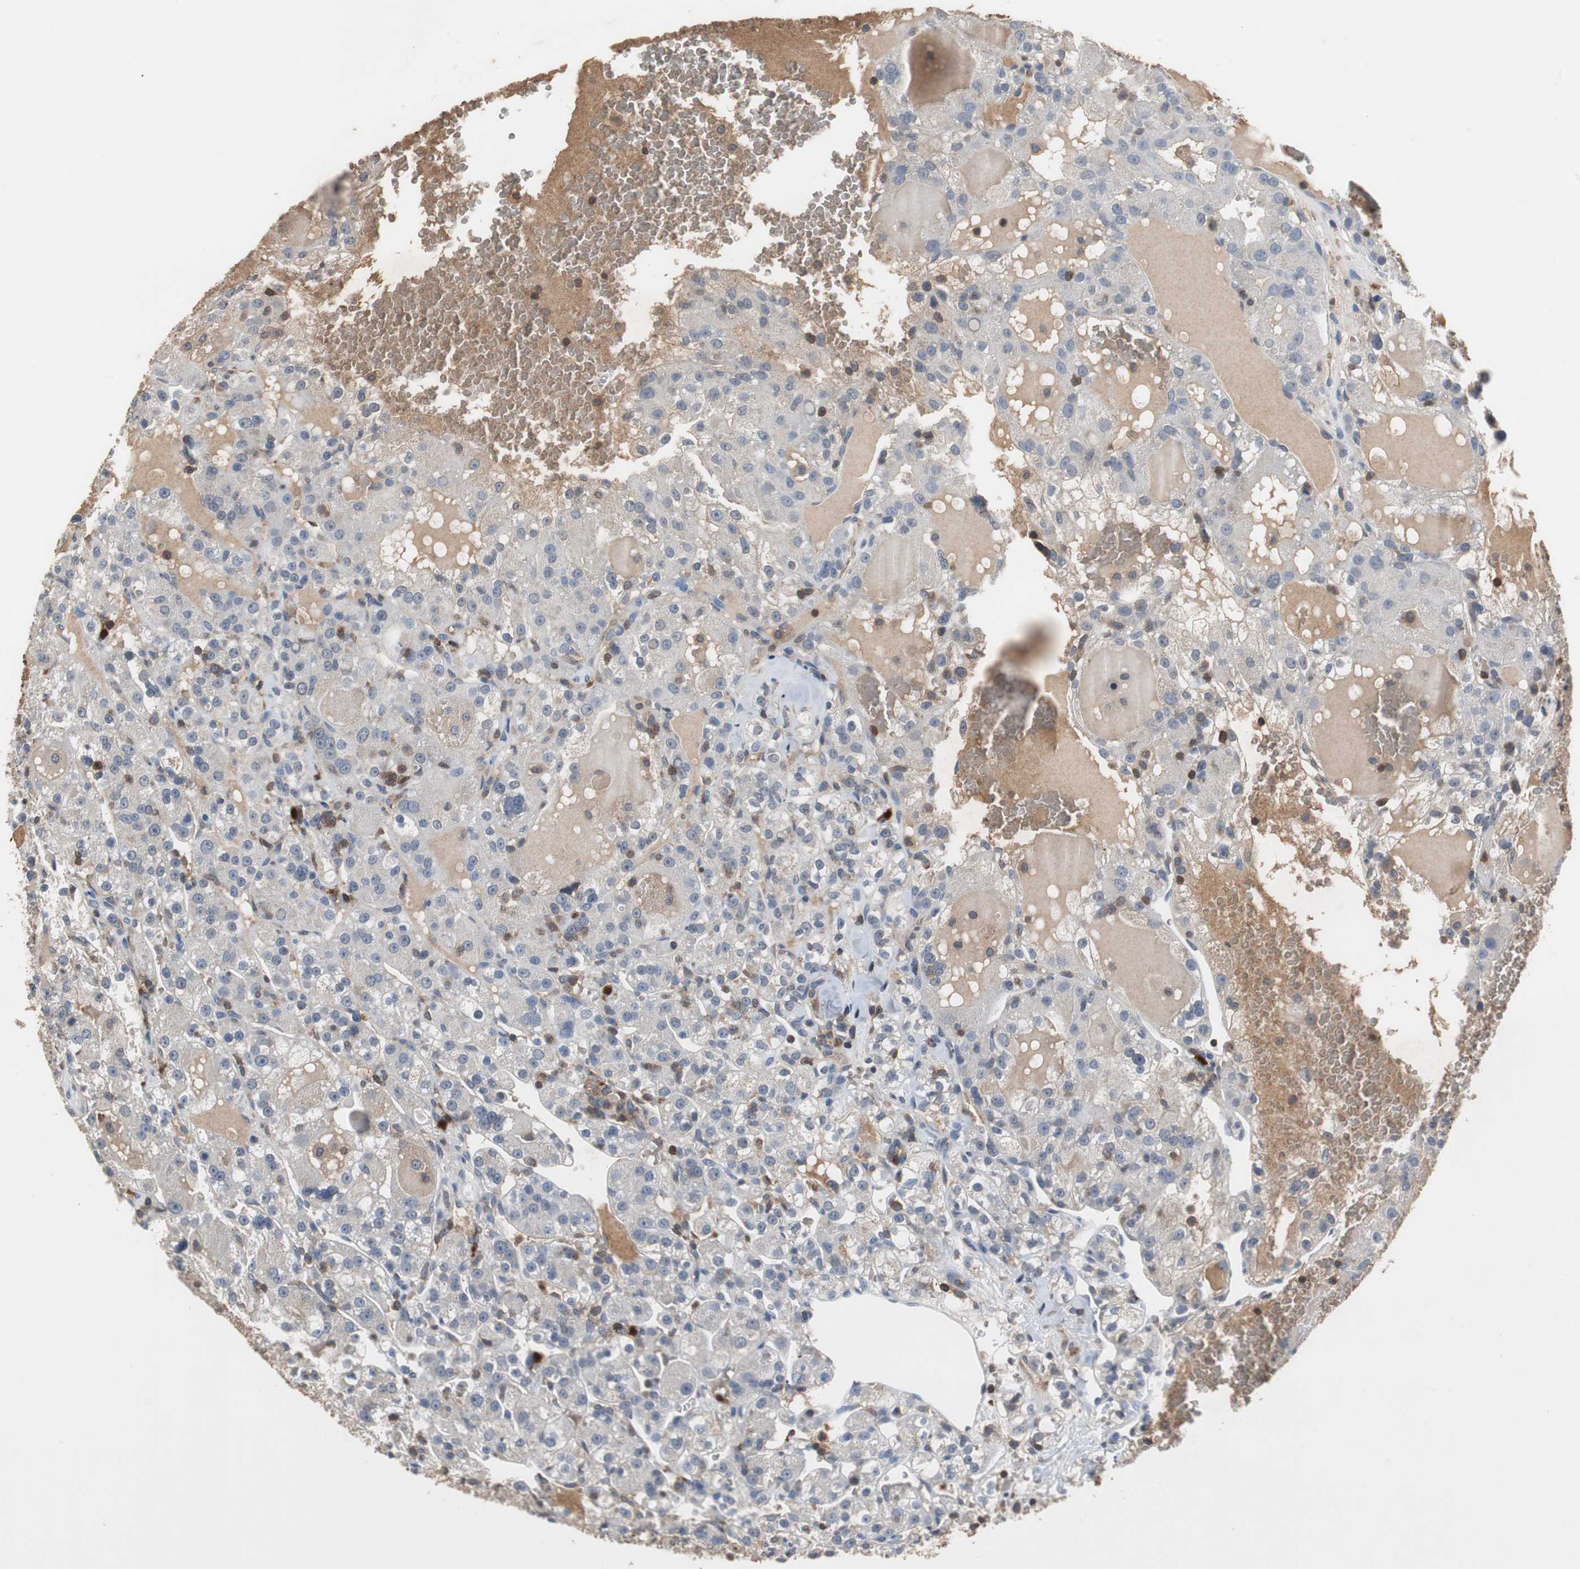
{"staining": {"intensity": "weak", "quantity": "<25%", "location": "cytoplasmic/membranous"}, "tissue": "renal cancer", "cell_type": "Tumor cells", "image_type": "cancer", "snomed": [{"axis": "morphology", "description": "Normal tissue, NOS"}, {"axis": "morphology", "description": "Adenocarcinoma, NOS"}, {"axis": "topography", "description": "Kidney"}], "caption": "IHC of human adenocarcinoma (renal) reveals no staining in tumor cells.", "gene": "CALB2", "patient": {"sex": "male", "age": 61}}